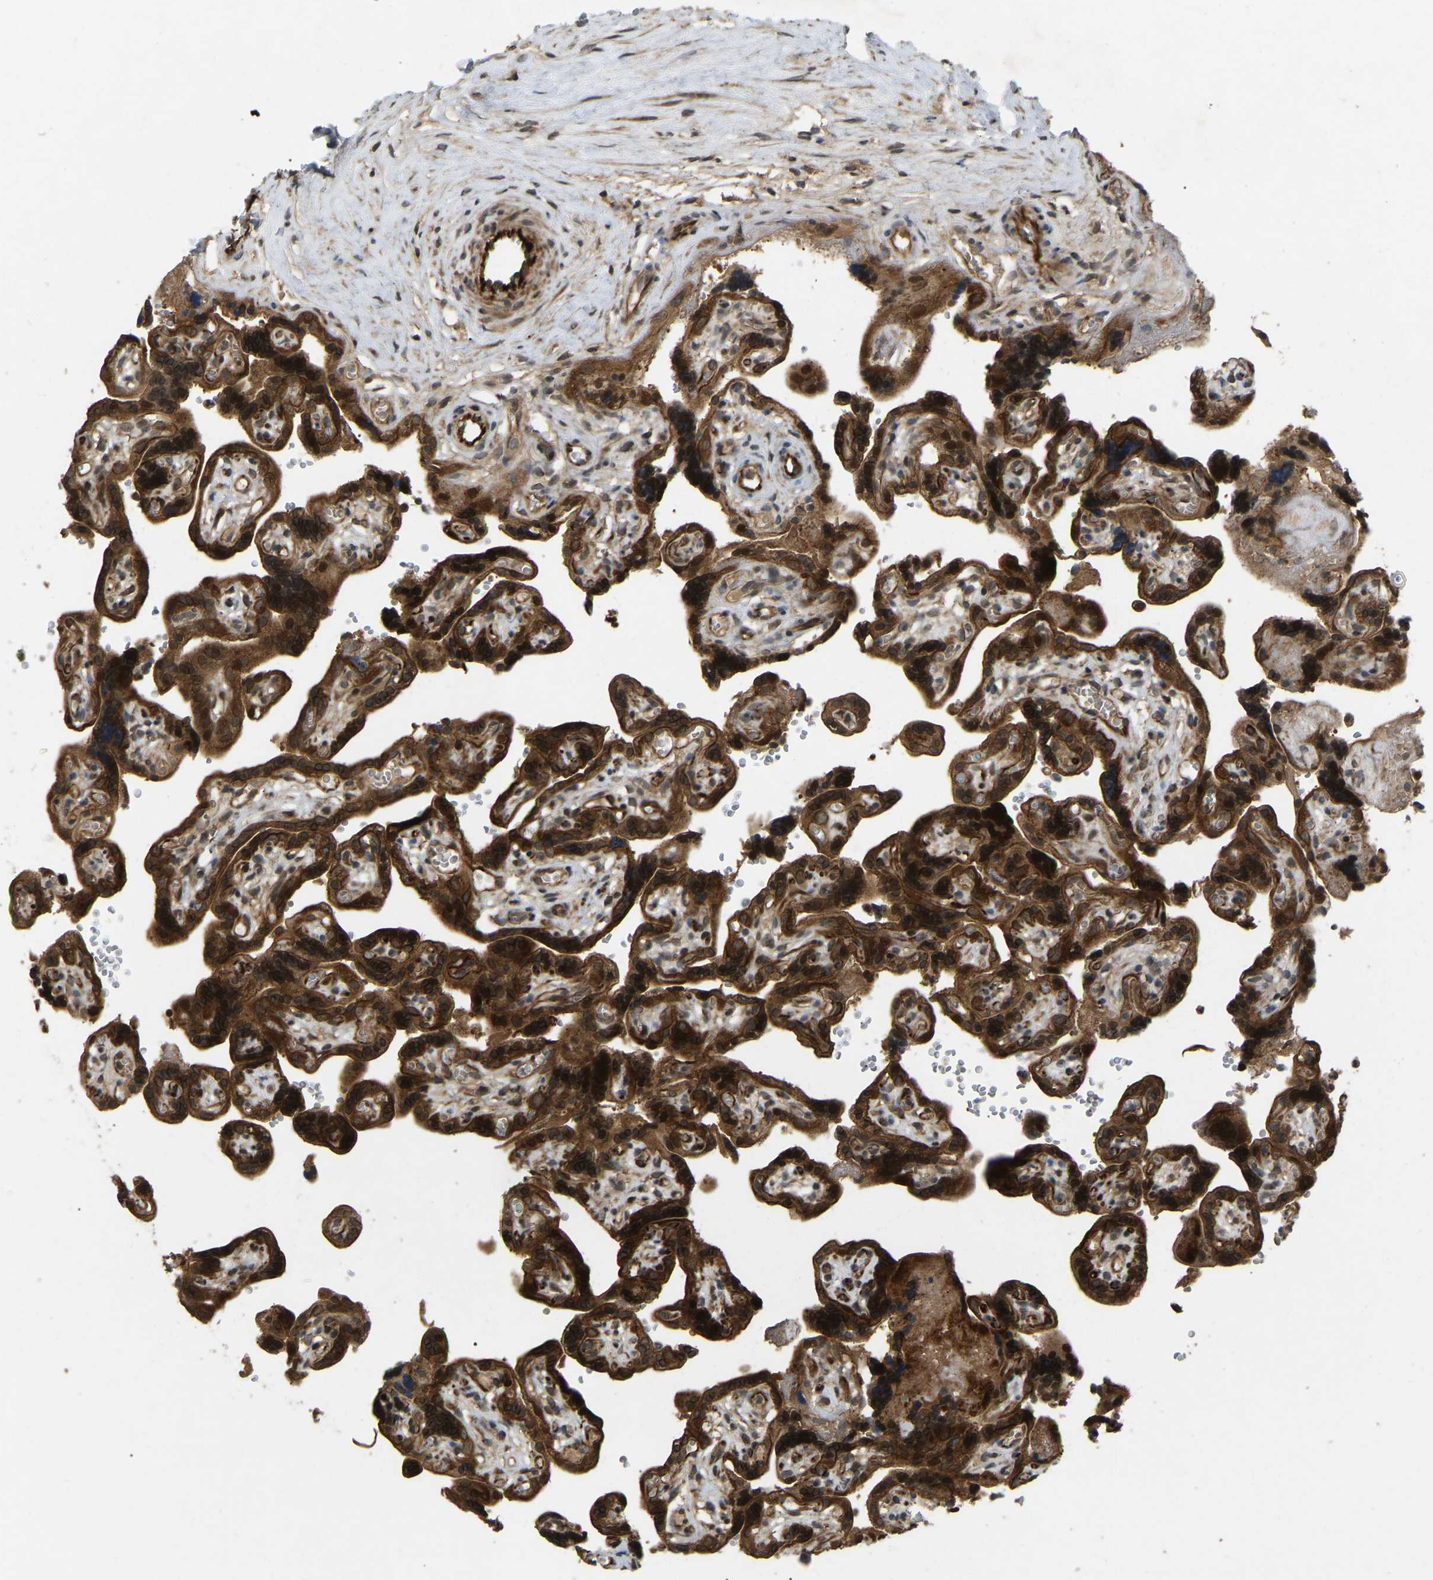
{"staining": {"intensity": "moderate", "quantity": ">75%", "location": "cytoplasmic/membranous,nuclear"}, "tissue": "placenta", "cell_type": "Decidual cells", "image_type": "normal", "snomed": [{"axis": "morphology", "description": "Normal tissue, NOS"}, {"axis": "topography", "description": "Placenta"}], "caption": "Immunohistochemistry (IHC) staining of unremarkable placenta, which shows medium levels of moderate cytoplasmic/membranous,nuclear positivity in about >75% of decidual cells indicating moderate cytoplasmic/membranous,nuclear protein positivity. The staining was performed using DAB (brown) for protein detection and nuclei were counterstained in hematoxylin (blue).", "gene": "KIAA1549", "patient": {"sex": "female", "age": 30}}